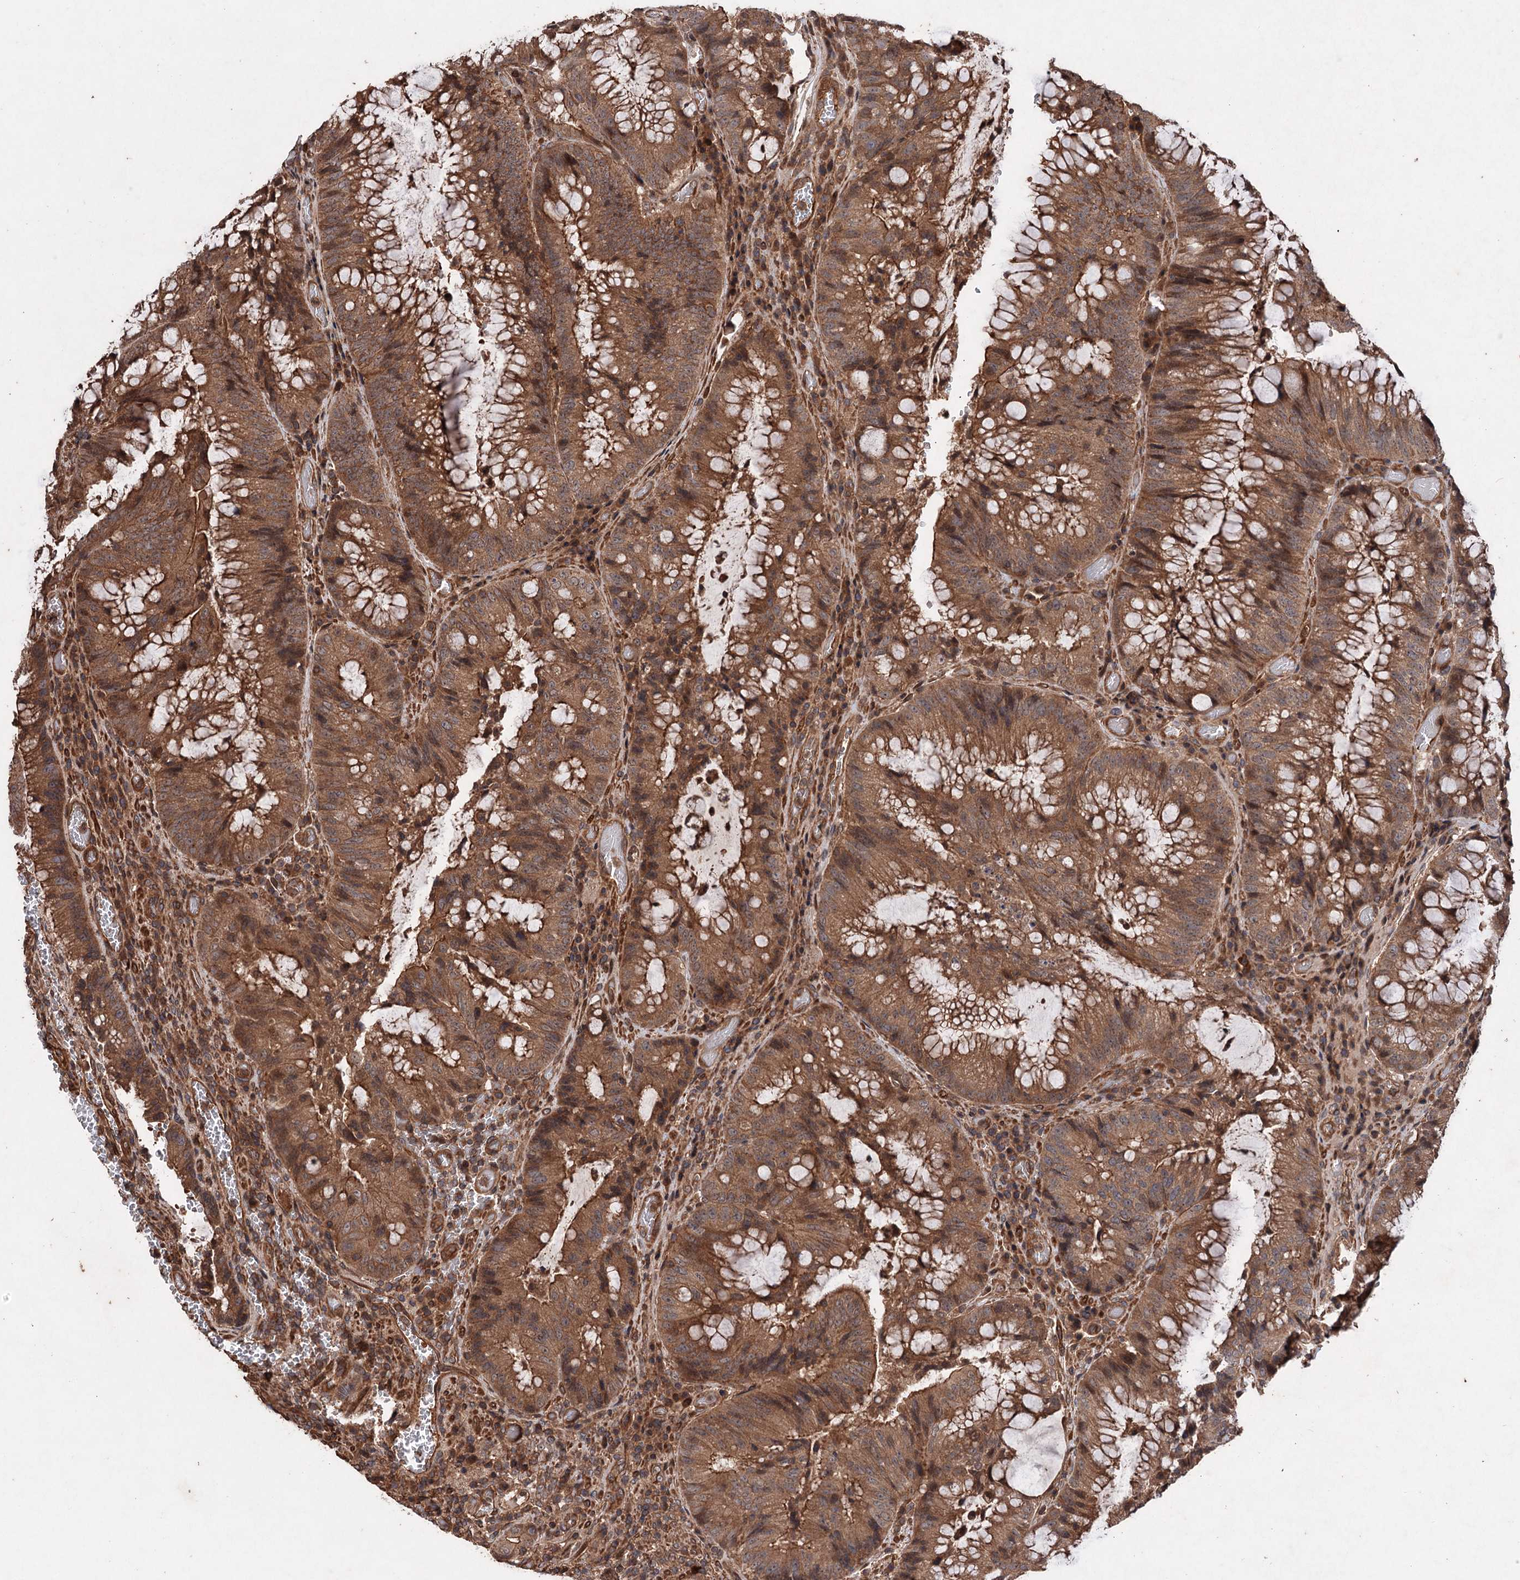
{"staining": {"intensity": "strong", "quantity": ">75%", "location": "cytoplasmic/membranous"}, "tissue": "colorectal cancer", "cell_type": "Tumor cells", "image_type": "cancer", "snomed": [{"axis": "morphology", "description": "Adenocarcinoma, NOS"}, {"axis": "topography", "description": "Rectum"}], "caption": "Brown immunohistochemical staining in adenocarcinoma (colorectal) demonstrates strong cytoplasmic/membranous staining in approximately >75% of tumor cells. The protein of interest is shown in brown color, while the nuclei are stained blue.", "gene": "ADK", "patient": {"sex": "male", "age": 69}}